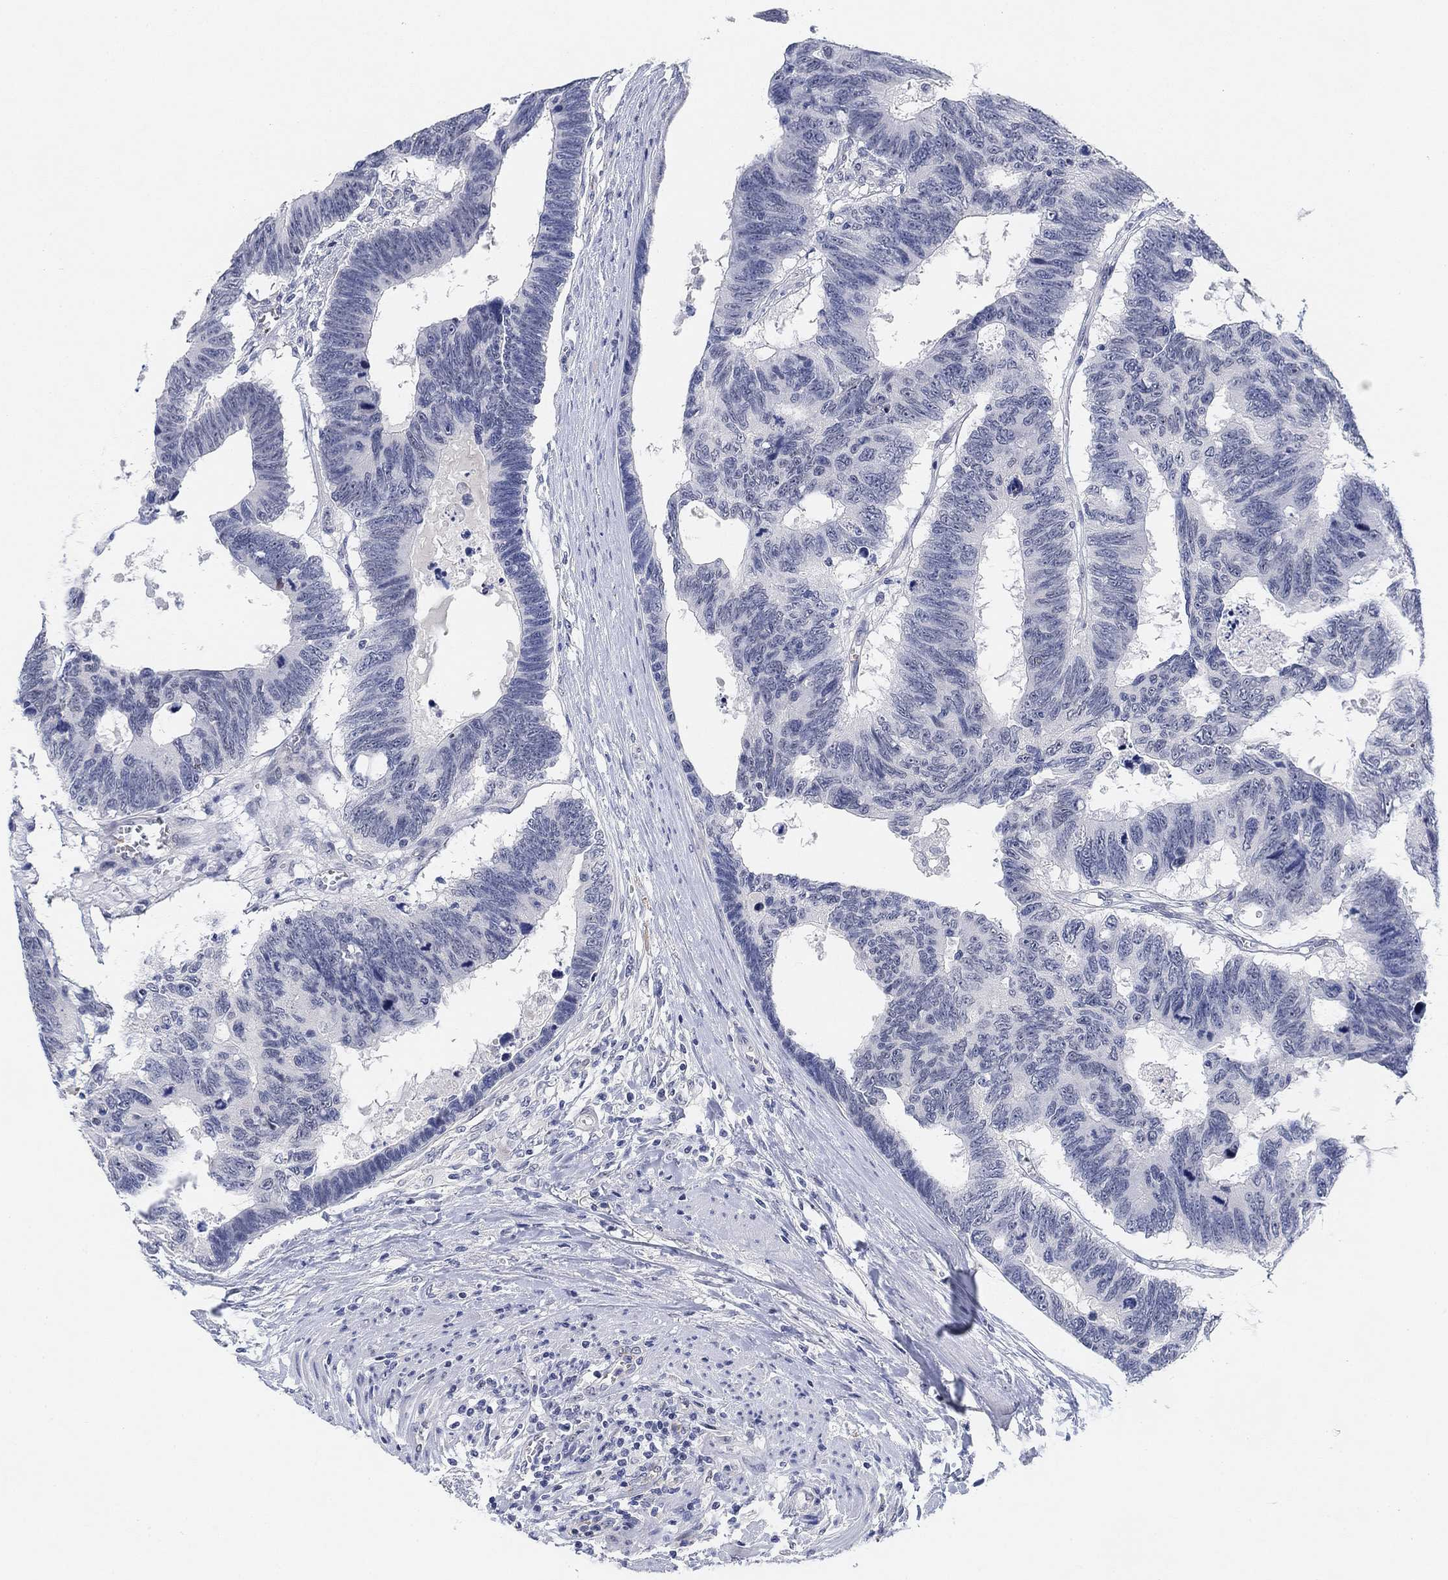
{"staining": {"intensity": "negative", "quantity": "none", "location": "none"}, "tissue": "colorectal cancer", "cell_type": "Tumor cells", "image_type": "cancer", "snomed": [{"axis": "morphology", "description": "Adenocarcinoma, NOS"}, {"axis": "topography", "description": "Colon"}], "caption": "Colorectal cancer was stained to show a protein in brown. There is no significant positivity in tumor cells. (DAB (3,3'-diaminobenzidine) IHC visualized using brightfield microscopy, high magnification).", "gene": "PAX6", "patient": {"sex": "female", "age": 77}}